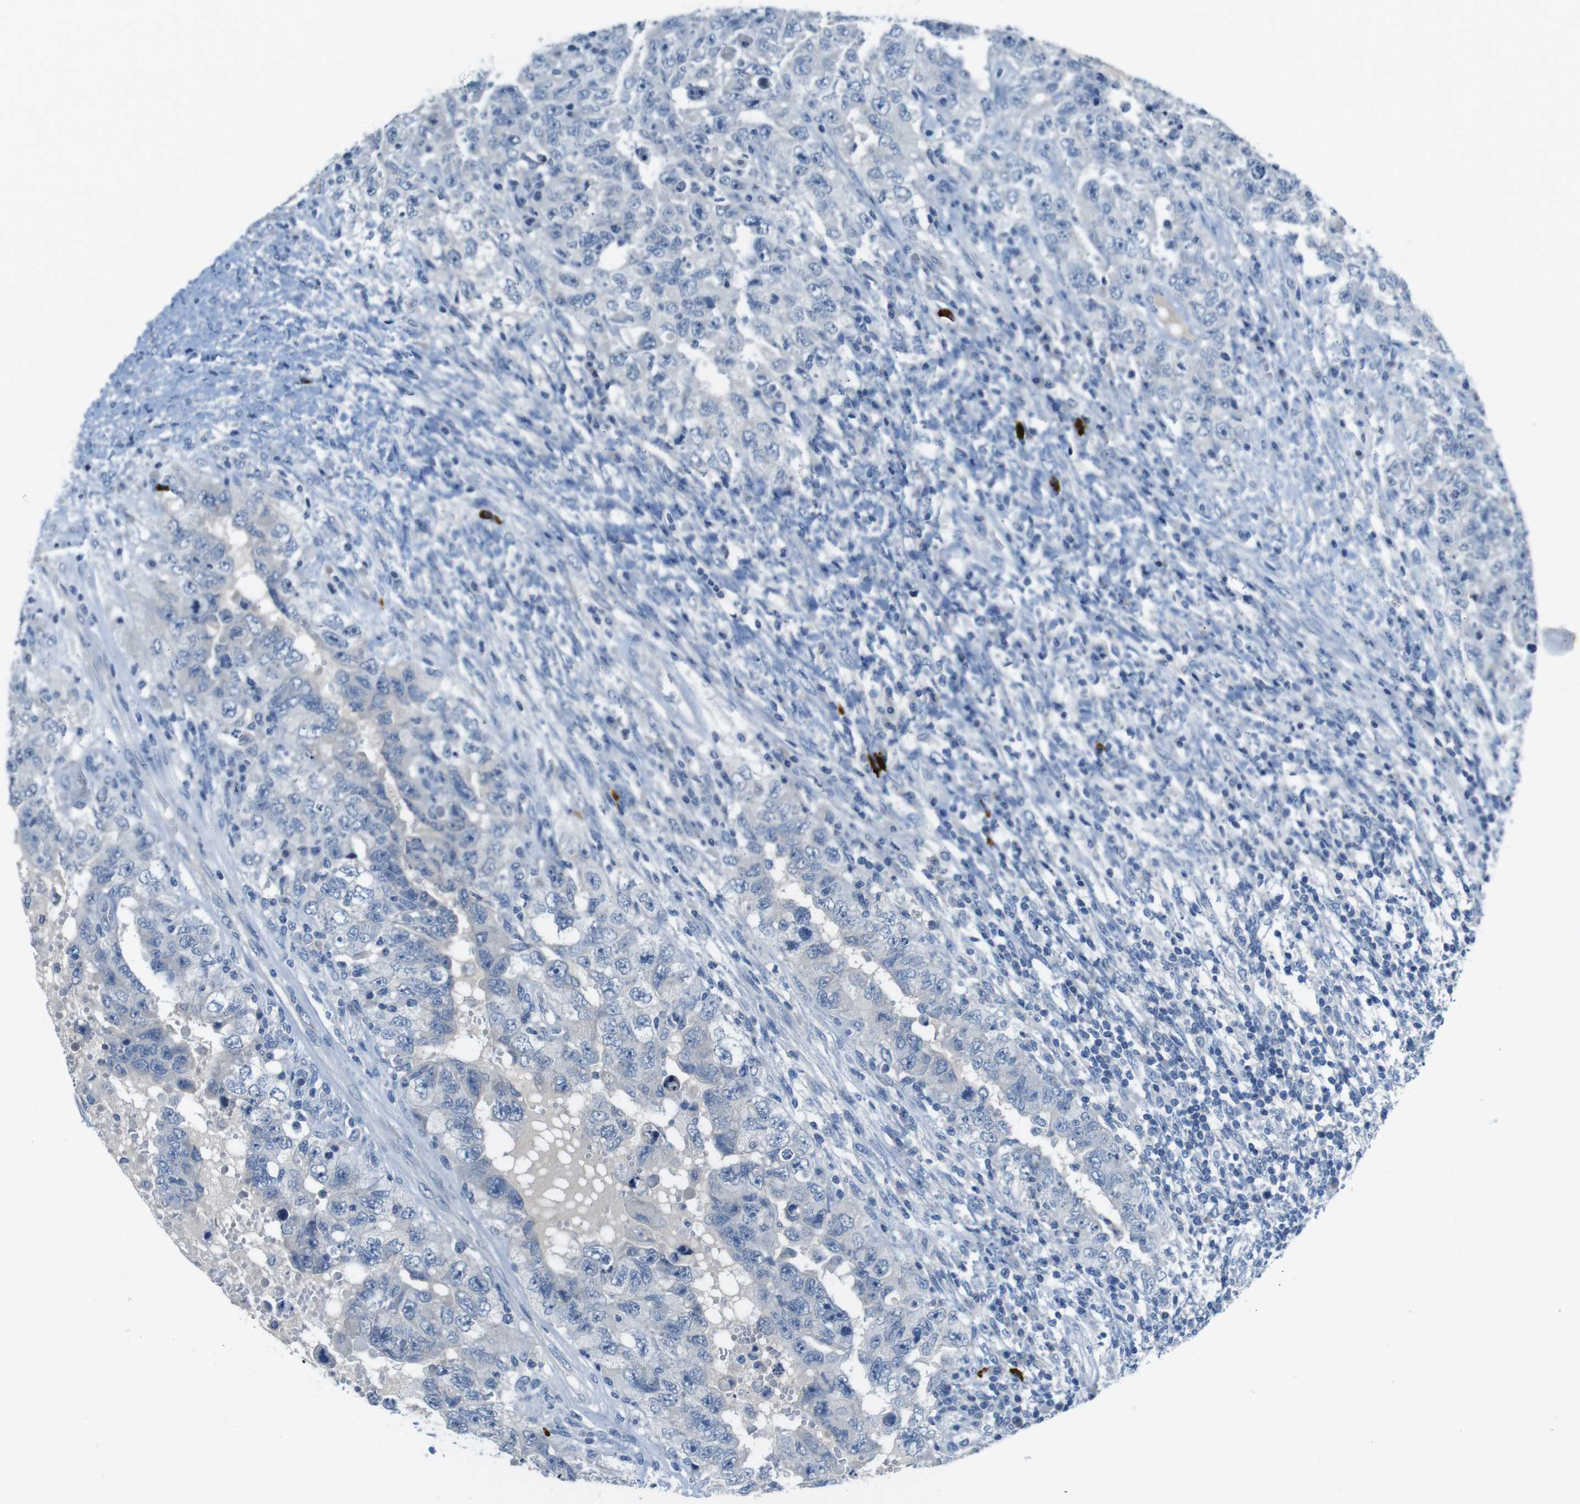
{"staining": {"intensity": "negative", "quantity": "none", "location": "none"}, "tissue": "testis cancer", "cell_type": "Tumor cells", "image_type": "cancer", "snomed": [{"axis": "morphology", "description": "Carcinoma, Embryonal, NOS"}, {"axis": "topography", "description": "Testis"}], "caption": "High power microscopy photomicrograph of an immunohistochemistry (IHC) photomicrograph of embryonal carcinoma (testis), revealing no significant positivity in tumor cells. (Brightfield microscopy of DAB immunohistochemistry (IHC) at high magnification).", "gene": "SLC35A3", "patient": {"sex": "male", "age": 26}}